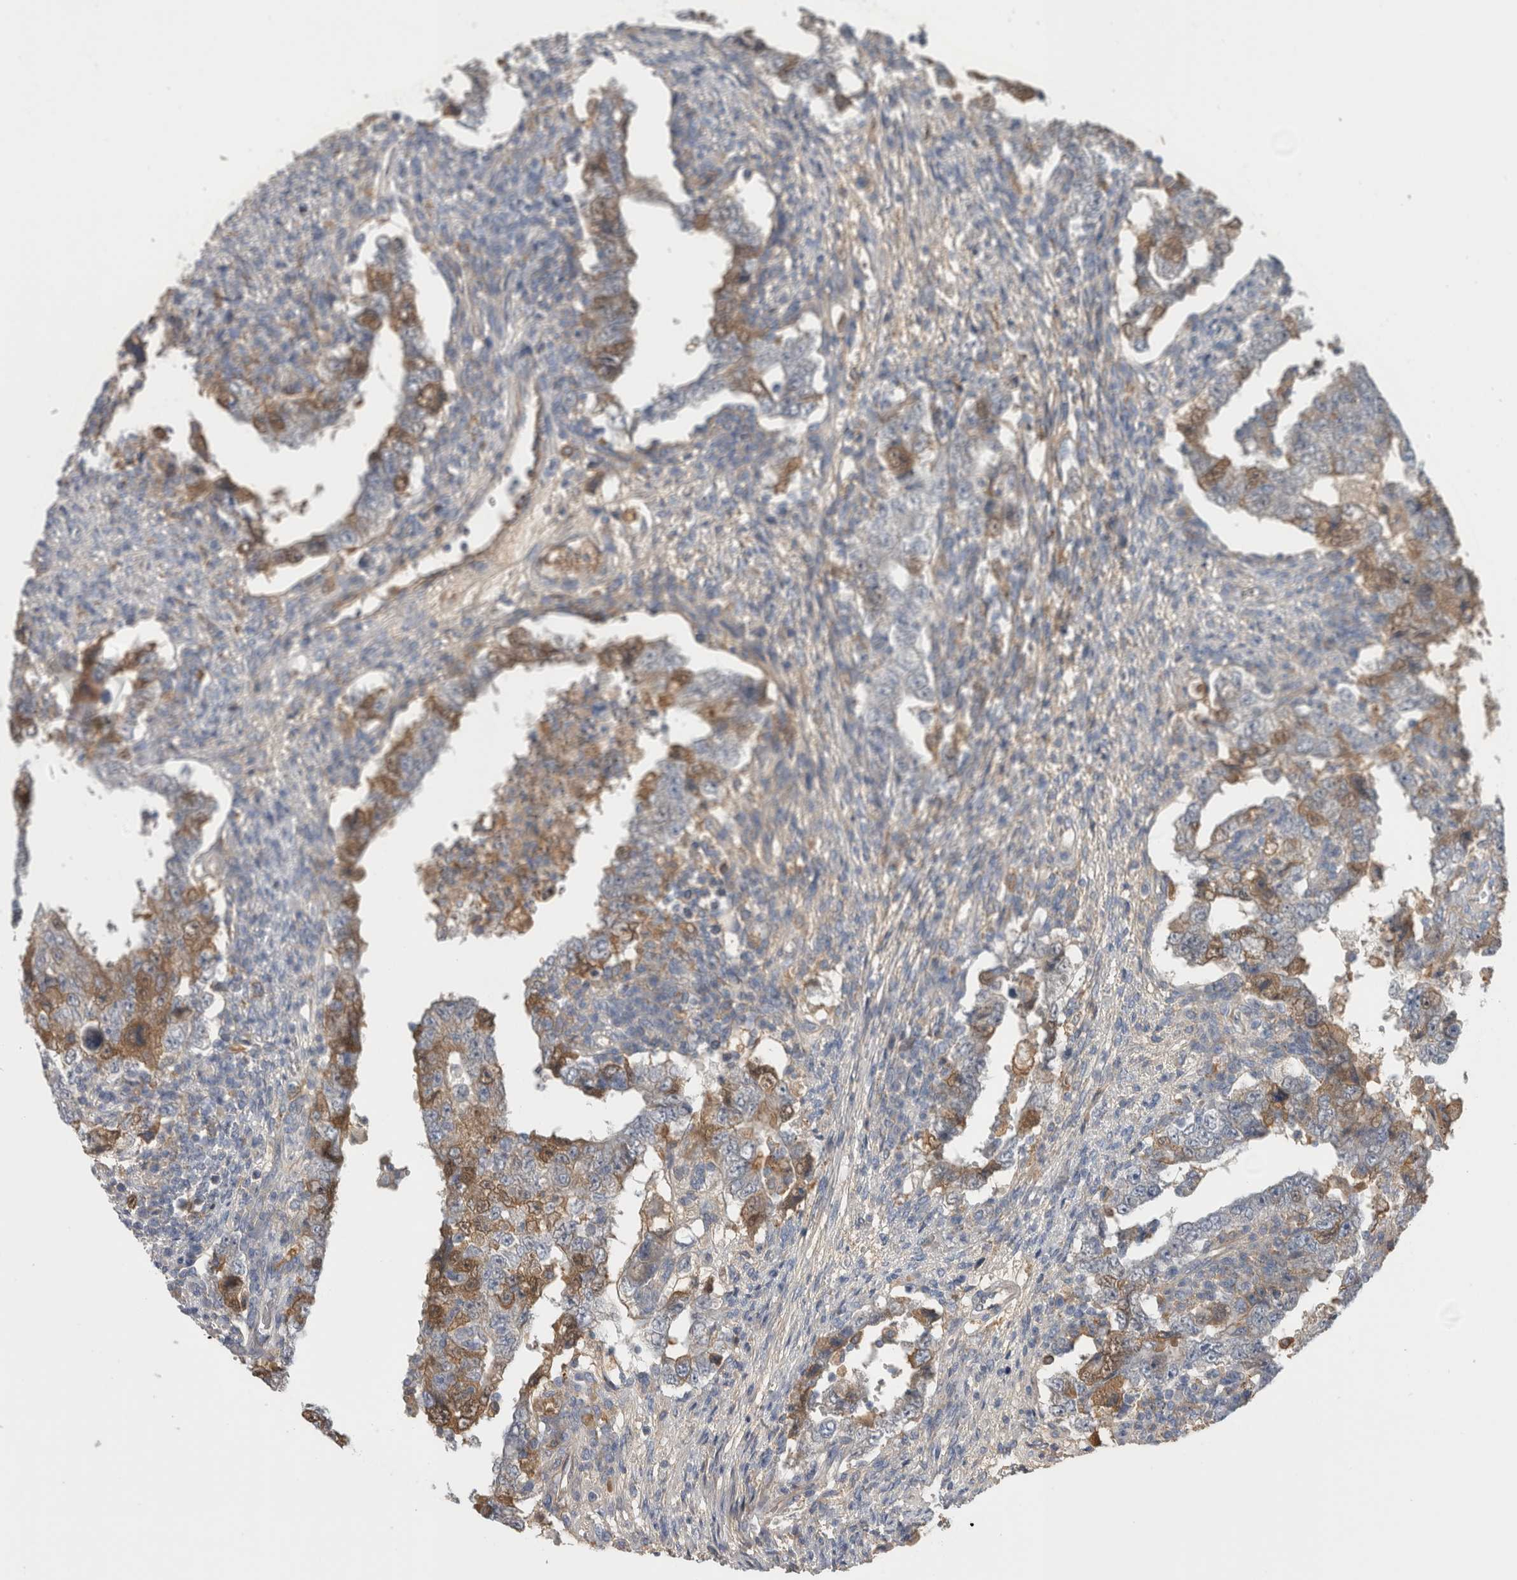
{"staining": {"intensity": "moderate", "quantity": "25%-75%", "location": "cytoplasmic/membranous"}, "tissue": "testis cancer", "cell_type": "Tumor cells", "image_type": "cancer", "snomed": [{"axis": "morphology", "description": "Carcinoma, Embryonal, NOS"}, {"axis": "topography", "description": "Testis"}], "caption": "Immunohistochemistry photomicrograph of neoplastic tissue: embryonal carcinoma (testis) stained using immunohistochemistry (IHC) exhibits medium levels of moderate protein expression localized specifically in the cytoplasmic/membranous of tumor cells, appearing as a cytoplasmic/membranous brown color.", "gene": "TBCE", "patient": {"sex": "male", "age": 26}}